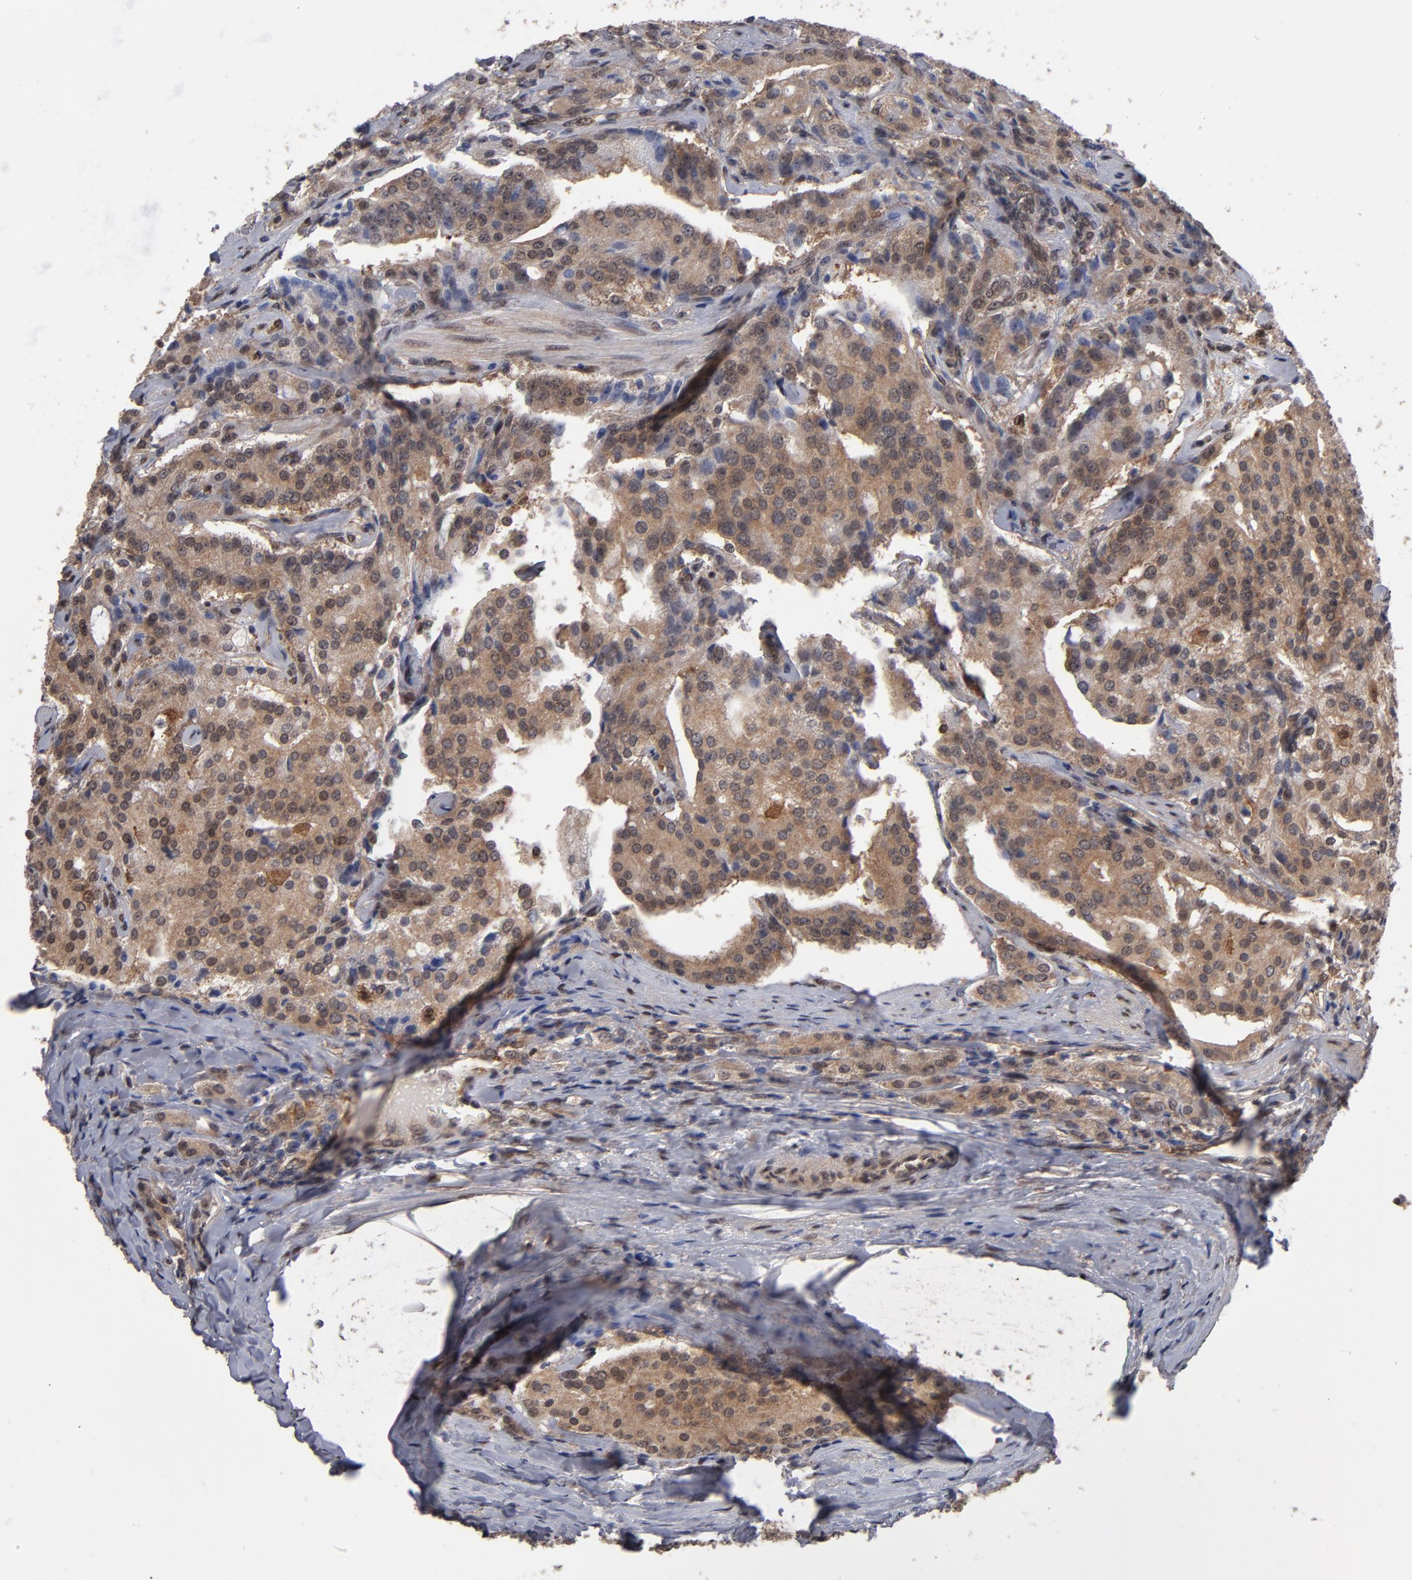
{"staining": {"intensity": "weak", "quantity": ">75%", "location": "cytoplasmic/membranous,nuclear"}, "tissue": "prostate cancer", "cell_type": "Tumor cells", "image_type": "cancer", "snomed": [{"axis": "morphology", "description": "Adenocarcinoma, Medium grade"}, {"axis": "topography", "description": "Prostate"}], "caption": "Weak cytoplasmic/membranous and nuclear staining is seen in approximately >75% of tumor cells in prostate cancer.", "gene": "HUWE1", "patient": {"sex": "male", "age": 72}}